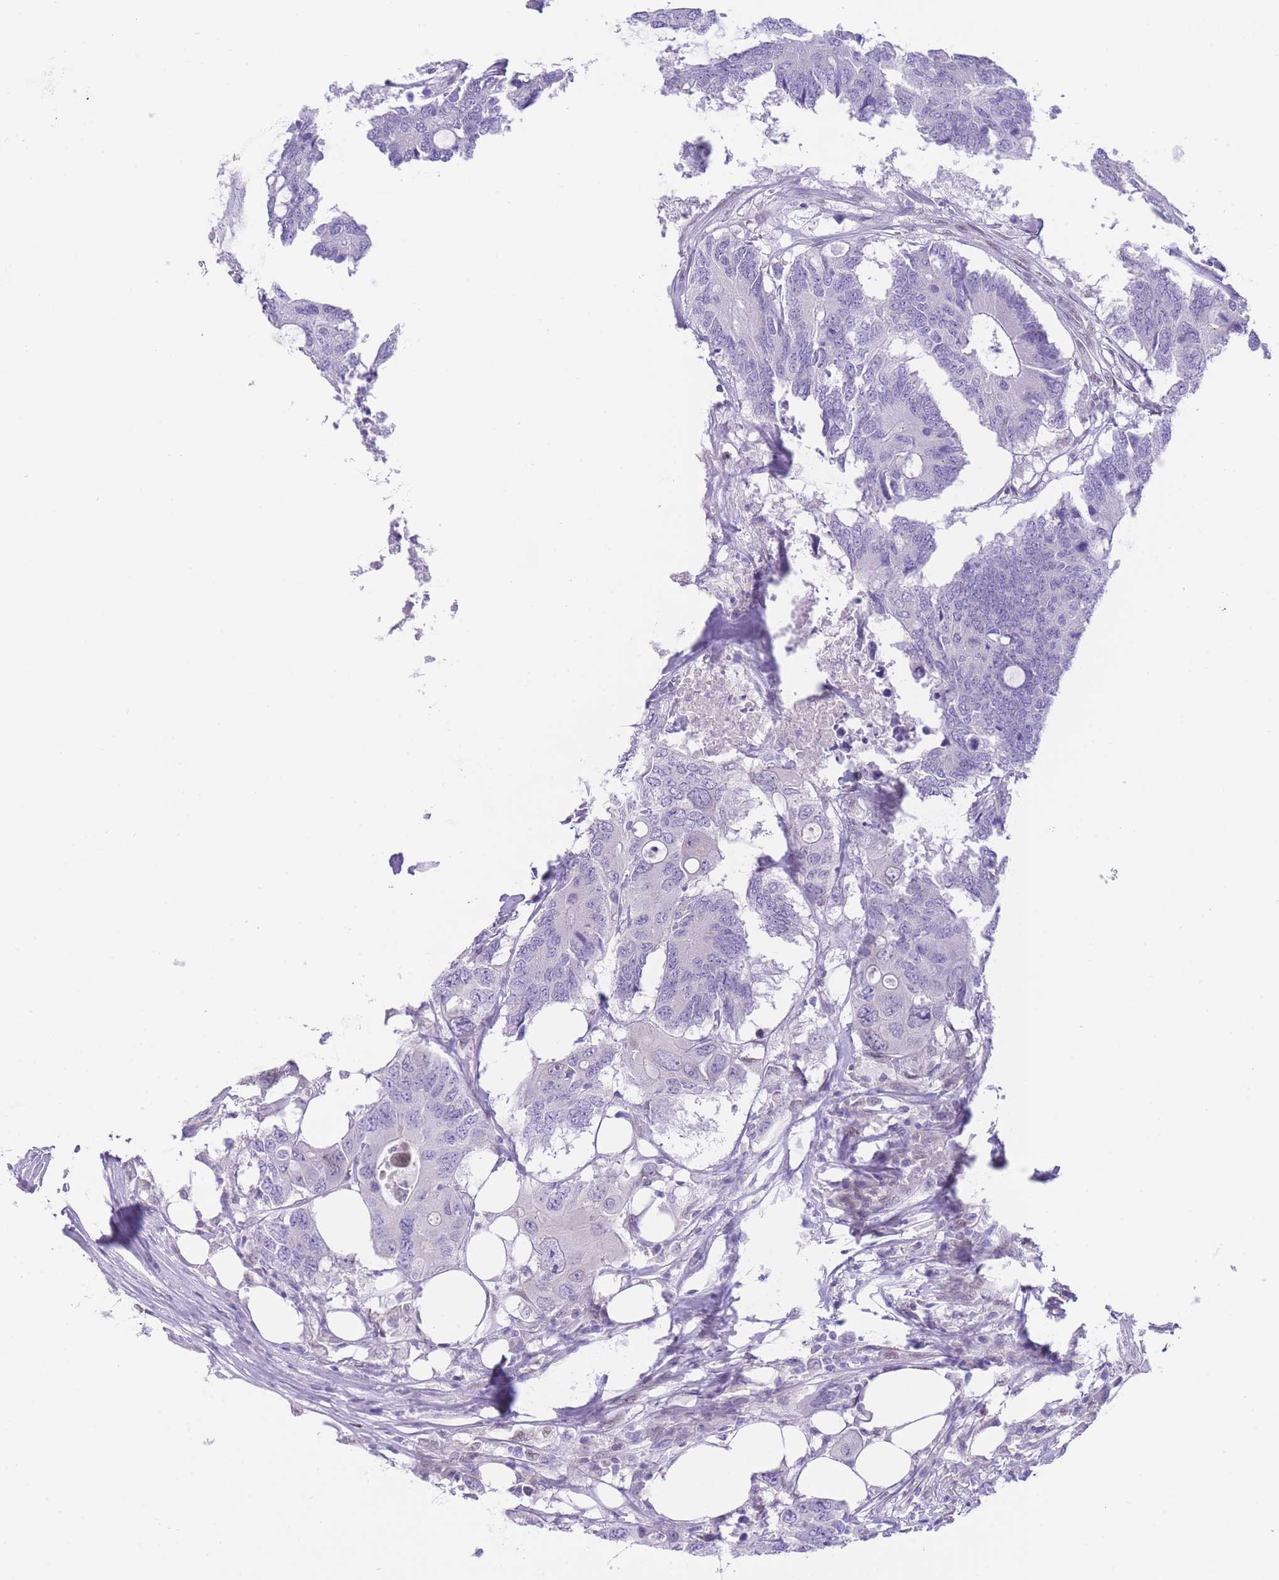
{"staining": {"intensity": "negative", "quantity": "none", "location": "none"}, "tissue": "colorectal cancer", "cell_type": "Tumor cells", "image_type": "cancer", "snomed": [{"axis": "morphology", "description": "Adenocarcinoma, NOS"}, {"axis": "topography", "description": "Colon"}], "caption": "Immunohistochemistry (IHC) histopathology image of human colorectal cancer stained for a protein (brown), which shows no staining in tumor cells.", "gene": "OR10AD1", "patient": {"sex": "male", "age": 71}}